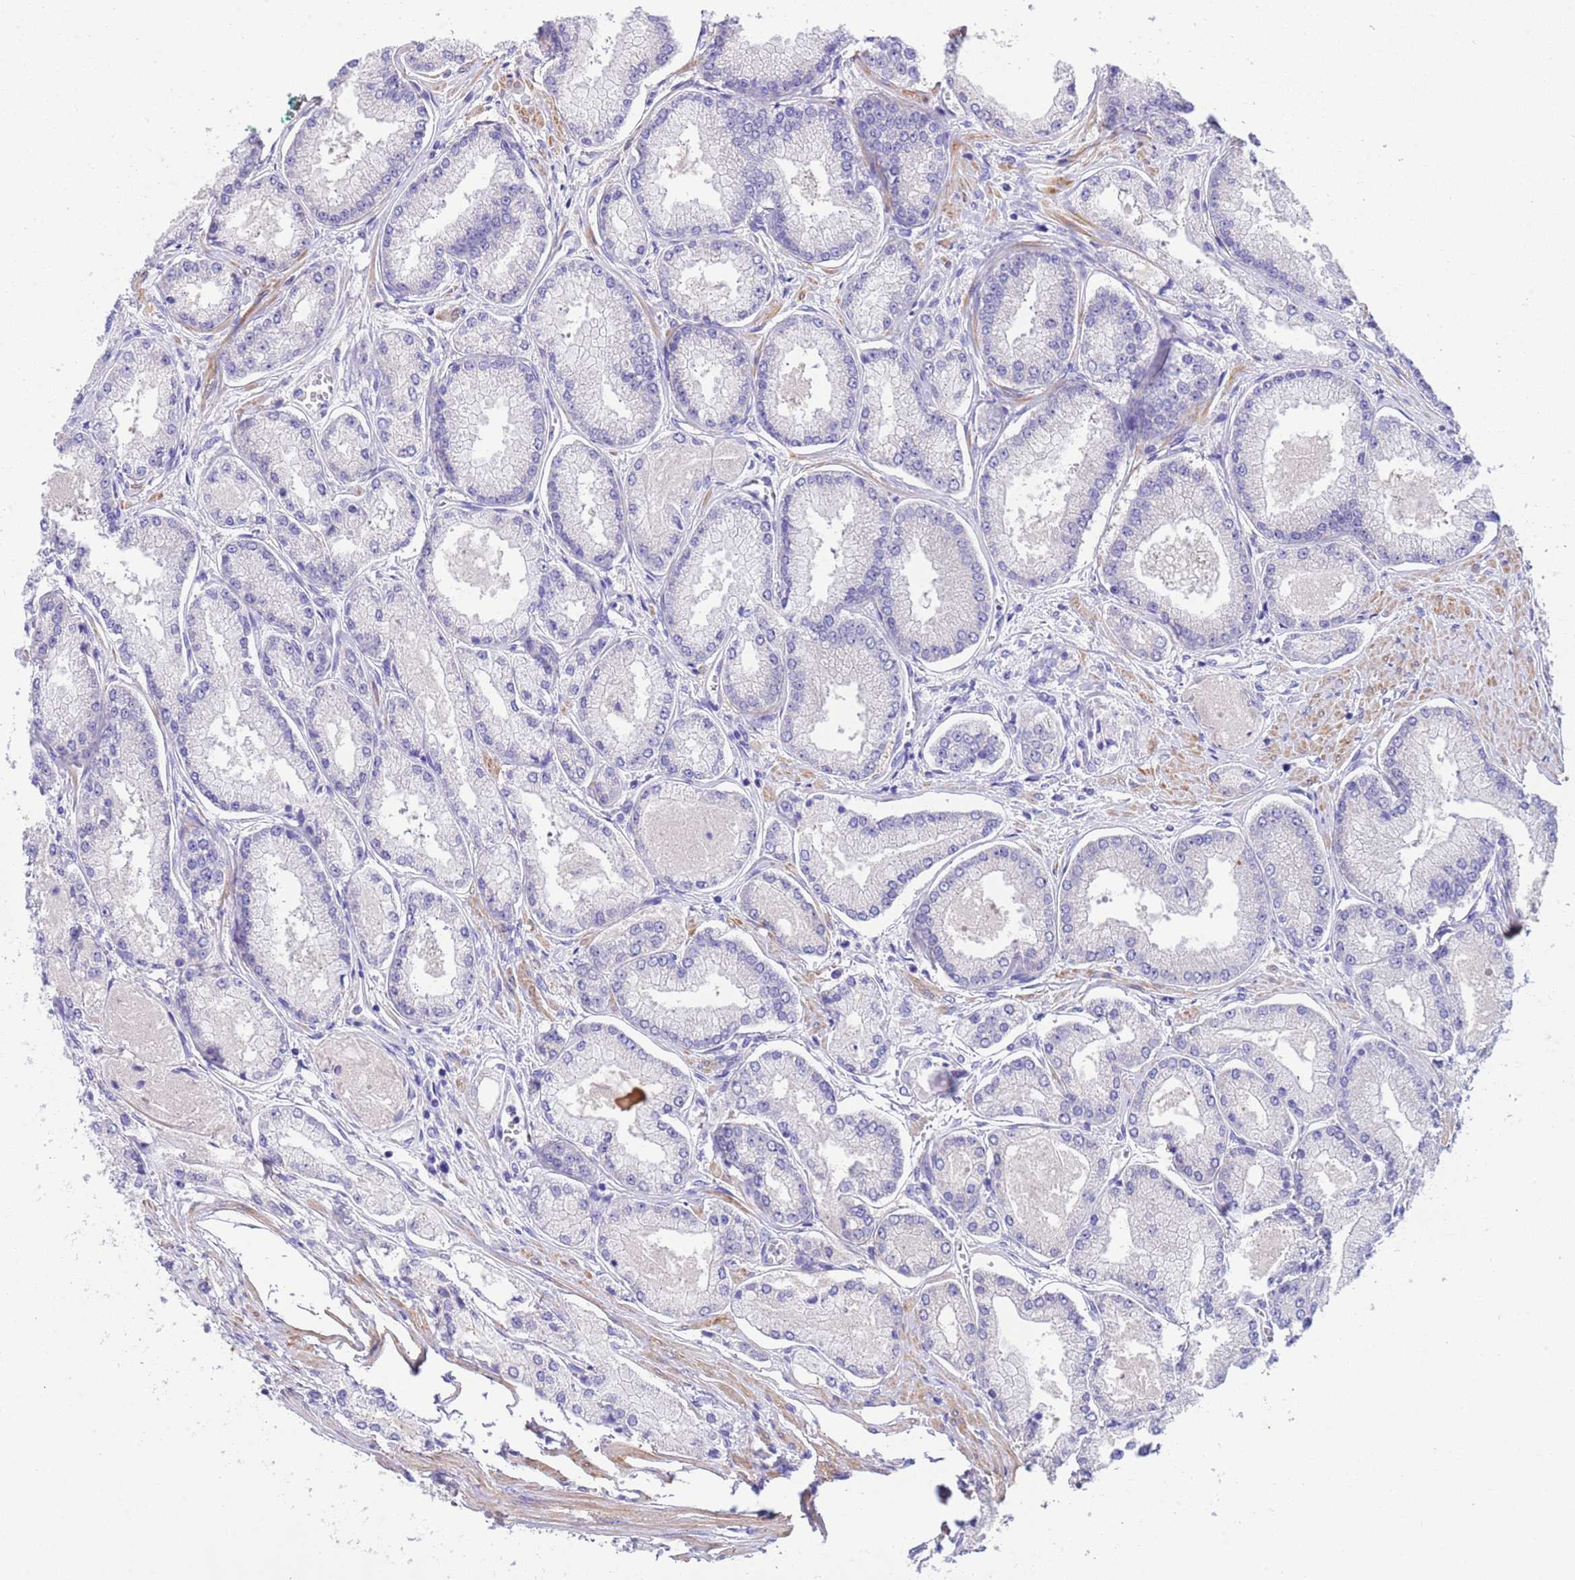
{"staining": {"intensity": "negative", "quantity": "none", "location": "none"}, "tissue": "prostate cancer", "cell_type": "Tumor cells", "image_type": "cancer", "snomed": [{"axis": "morphology", "description": "Adenocarcinoma, Low grade"}, {"axis": "topography", "description": "Prostate"}], "caption": "Immunohistochemical staining of prostate cancer (adenocarcinoma (low-grade)) shows no significant positivity in tumor cells. The staining was performed using DAB to visualize the protein expression in brown, while the nuclei were stained in blue with hematoxylin (Magnification: 20x).", "gene": "USP38", "patient": {"sex": "male", "age": 74}}